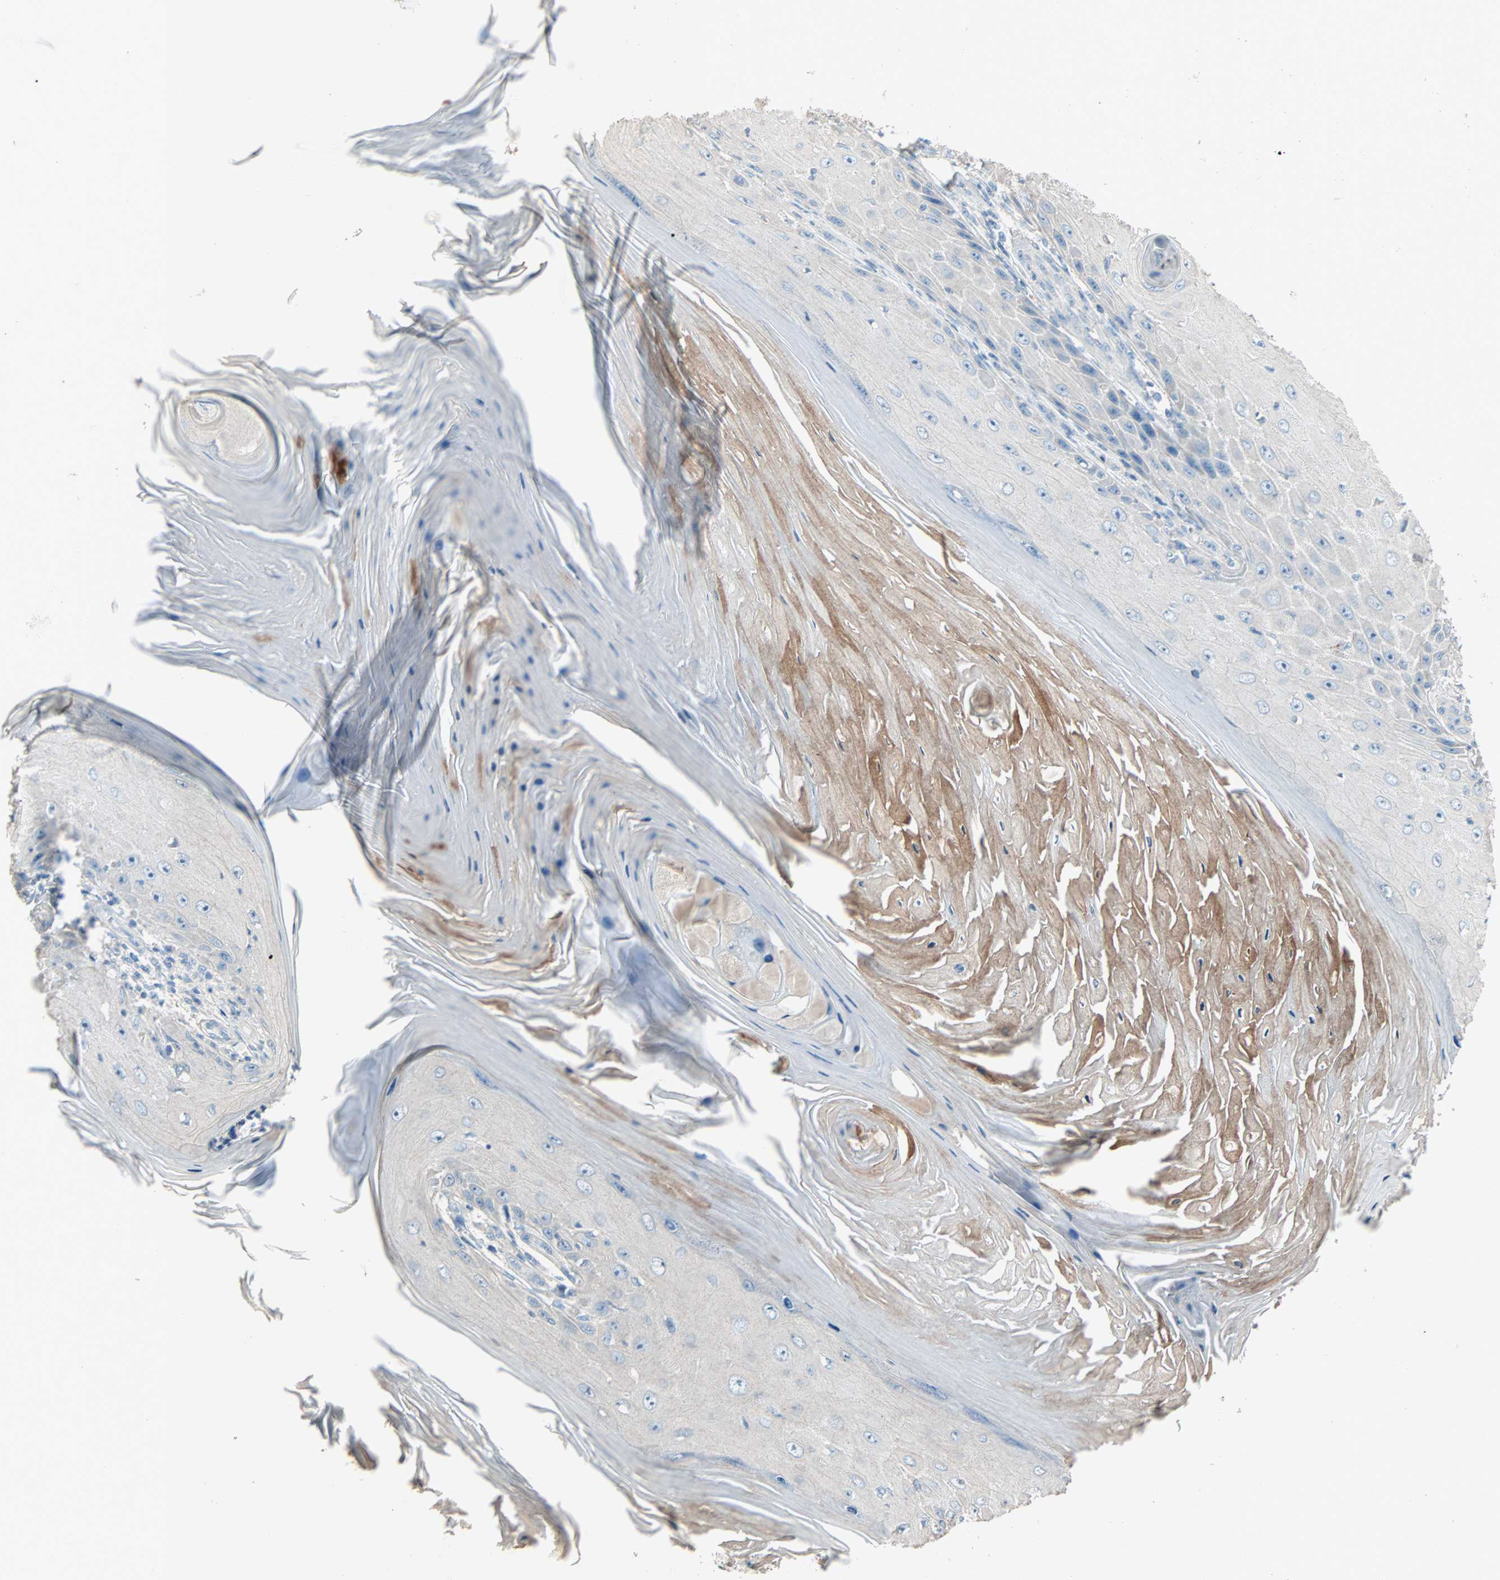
{"staining": {"intensity": "negative", "quantity": "none", "location": "none"}, "tissue": "skin cancer", "cell_type": "Tumor cells", "image_type": "cancer", "snomed": [{"axis": "morphology", "description": "Squamous cell carcinoma, NOS"}, {"axis": "topography", "description": "Skin"}], "caption": "An immunohistochemistry (IHC) micrograph of squamous cell carcinoma (skin) is shown. There is no staining in tumor cells of squamous cell carcinoma (skin).", "gene": "ACVRL1", "patient": {"sex": "female", "age": 73}}